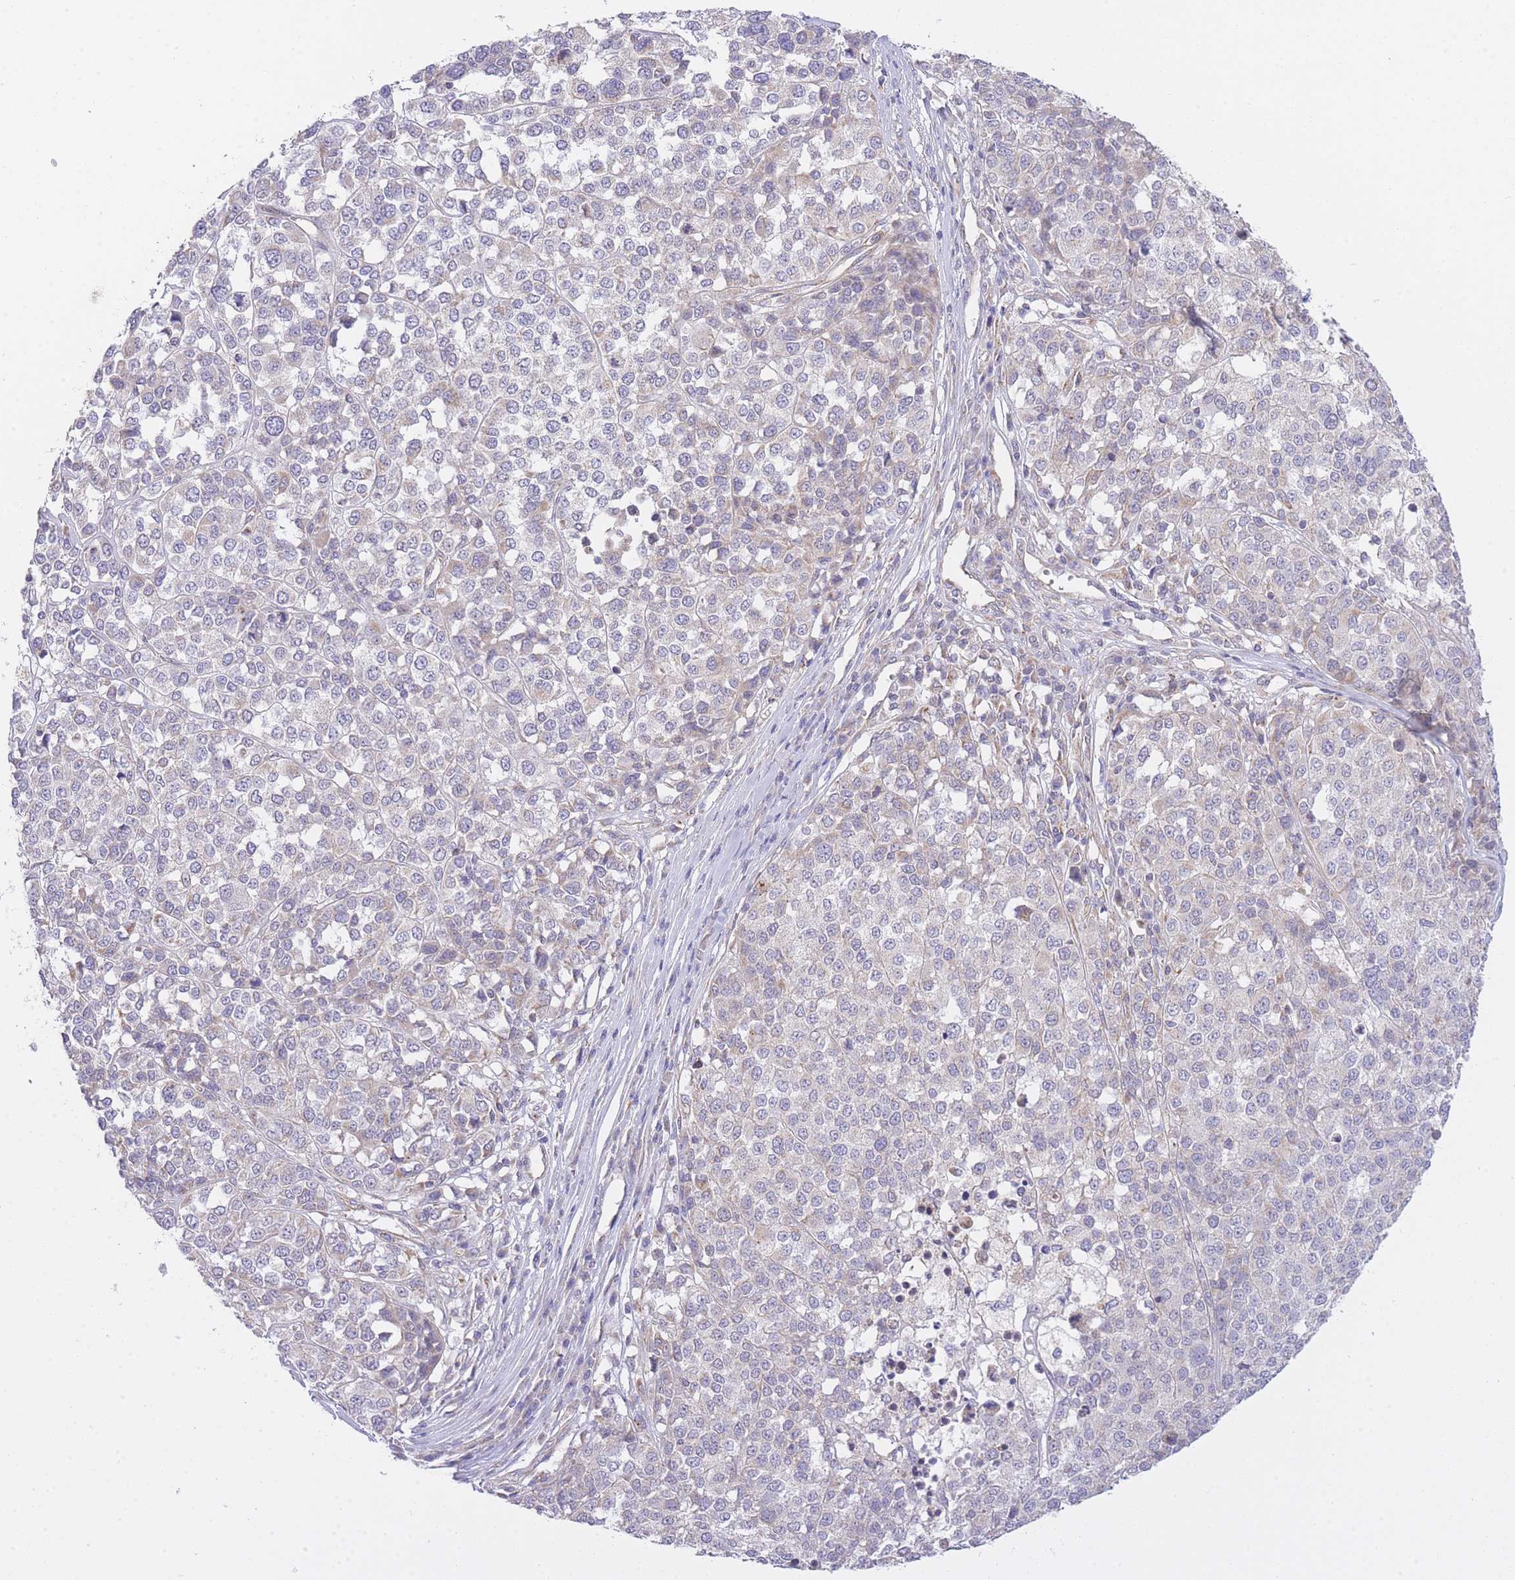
{"staining": {"intensity": "weak", "quantity": "<25%", "location": "cytoplasmic/membranous"}, "tissue": "melanoma", "cell_type": "Tumor cells", "image_type": "cancer", "snomed": [{"axis": "morphology", "description": "Malignant melanoma, Metastatic site"}, {"axis": "topography", "description": "Lymph node"}], "caption": "Image shows no significant protein positivity in tumor cells of melanoma.", "gene": "CTBP1", "patient": {"sex": "male", "age": 44}}